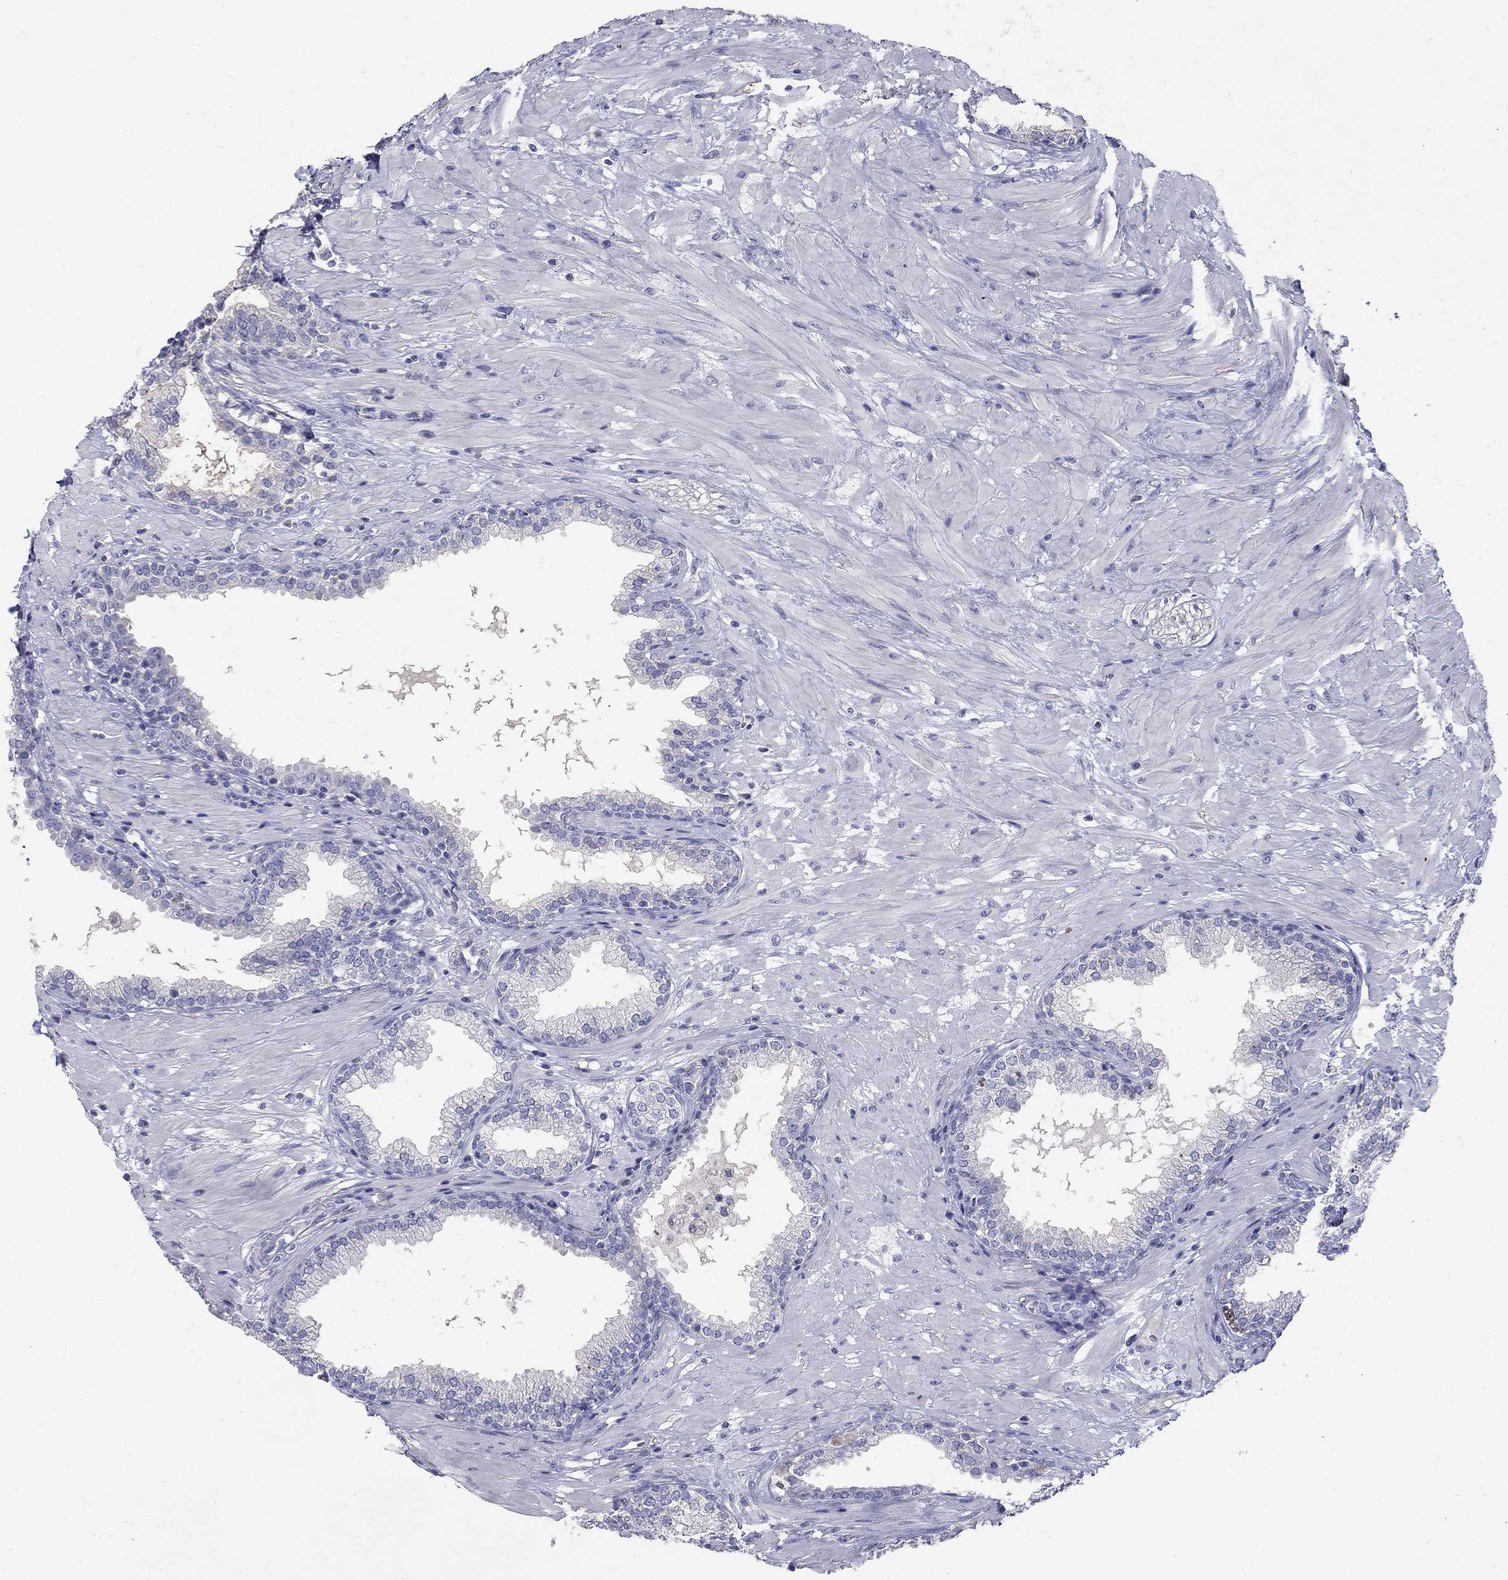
{"staining": {"intensity": "negative", "quantity": "none", "location": "none"}, "tissue": "prostate", "cell_type": "Glandular cells", "image_type": "normal", "snomed": [{"axis": "morphology", "description": "Normal tissue, NOS"}, {"axis": "topography", "description": "Prostate"}], "caption": "The immunohistochemistry photomicrograph has no significant staining in glandular cells of prostate.", "gene": "PTH1R", "patient": {"sex": "male", "age": 64}}